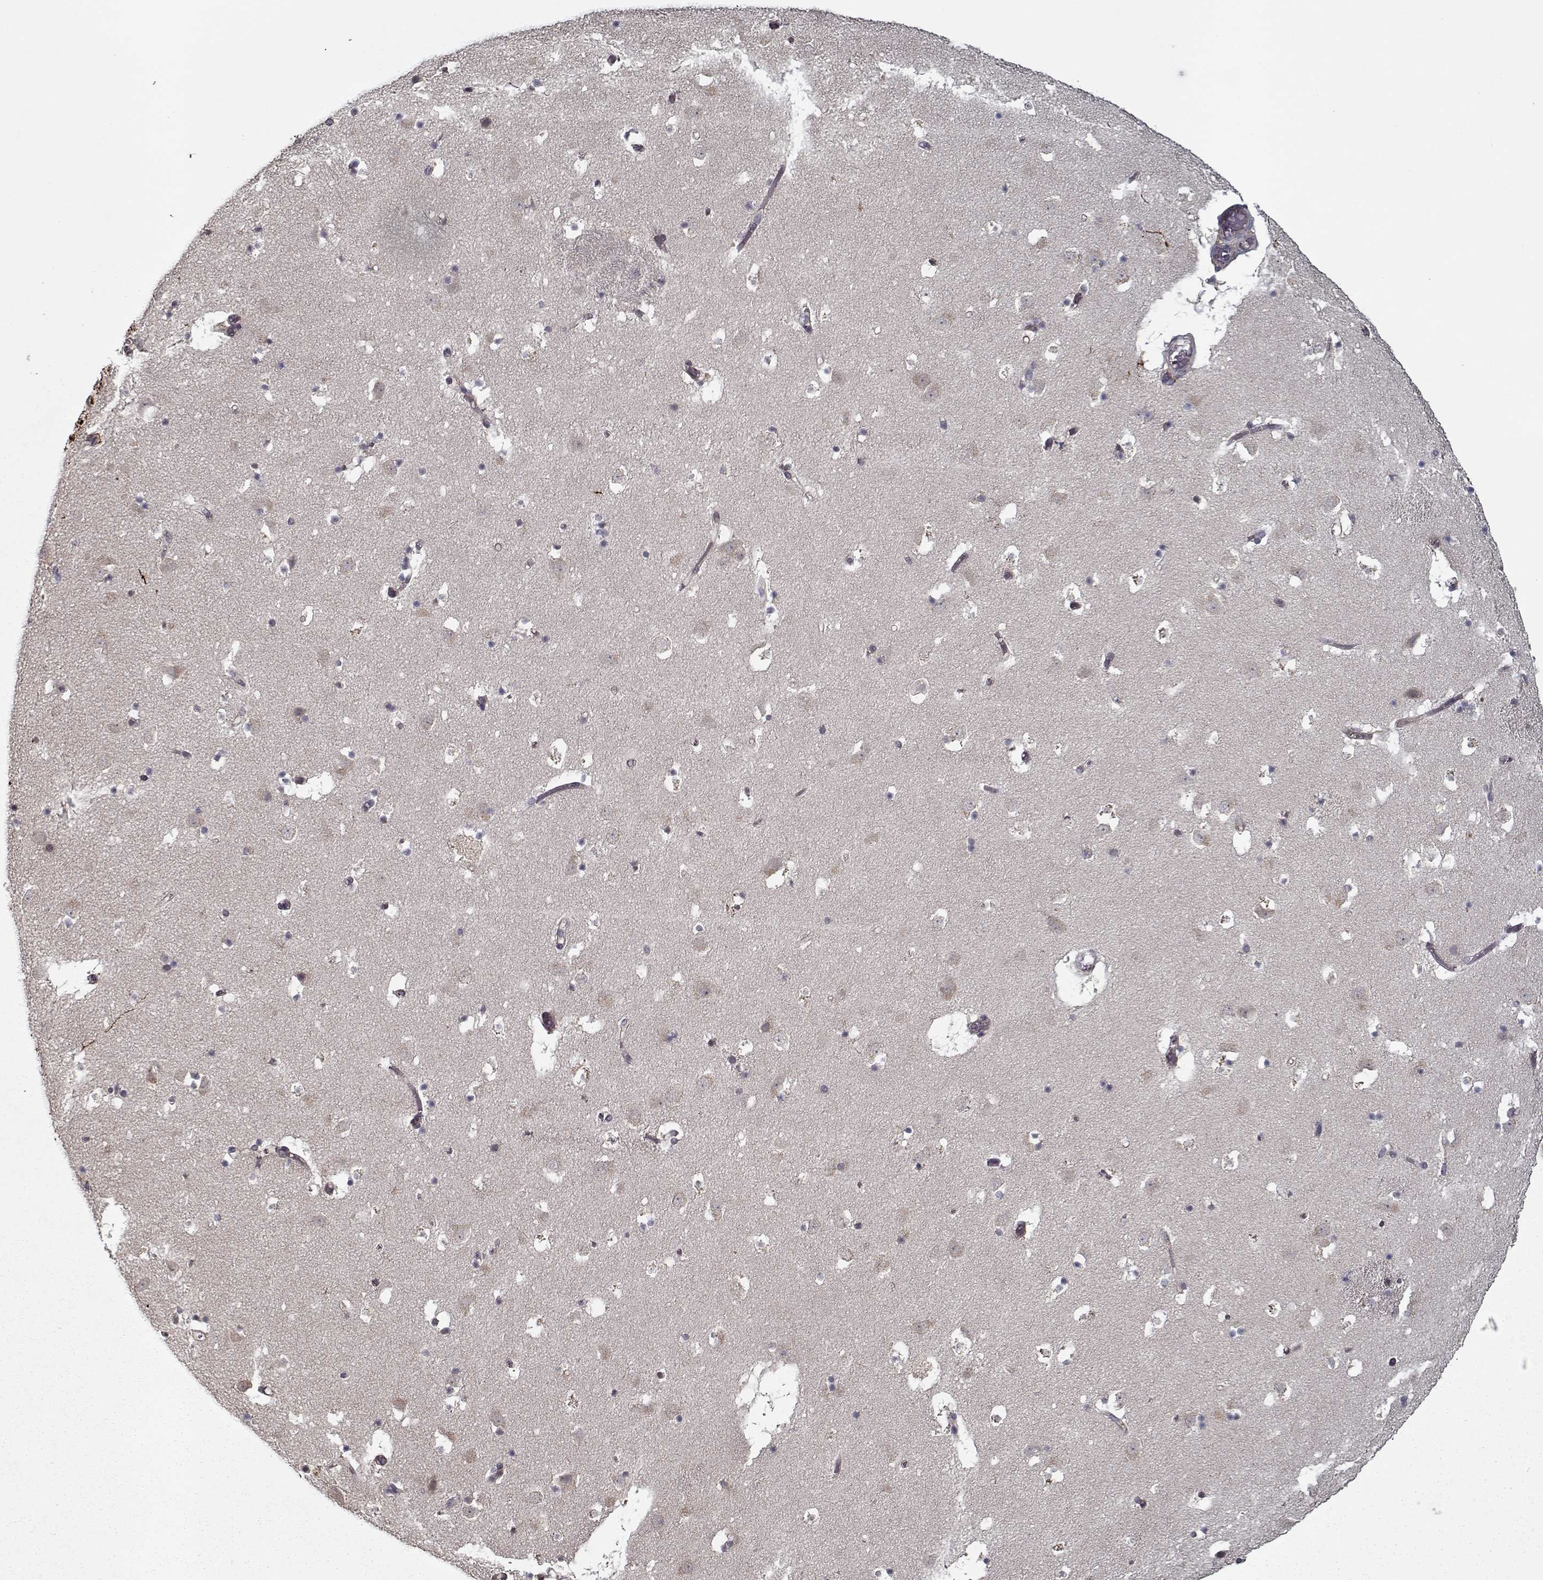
{"staining": {"intensity": "strong", "quantity": "<25%", "location": "cytoplasmic/membranous"}, "tissue": "caudate", "cell_type": "Glial cells", "image_type": "normal", "snomed": [{"axis": "morphology", "description": "Normal tissue, NOS"}, {"axis": "topography", "description": "Lateral ventricle wall"}], "caption": "Immunohistochemistry (IHC) of unremarkable human caudate exhibits medium levels of strong cytoplasmic/membranous expression in about <25% of glial cells.", "gene": "NLK", "patient": {"sex": "female", "age": 42}}